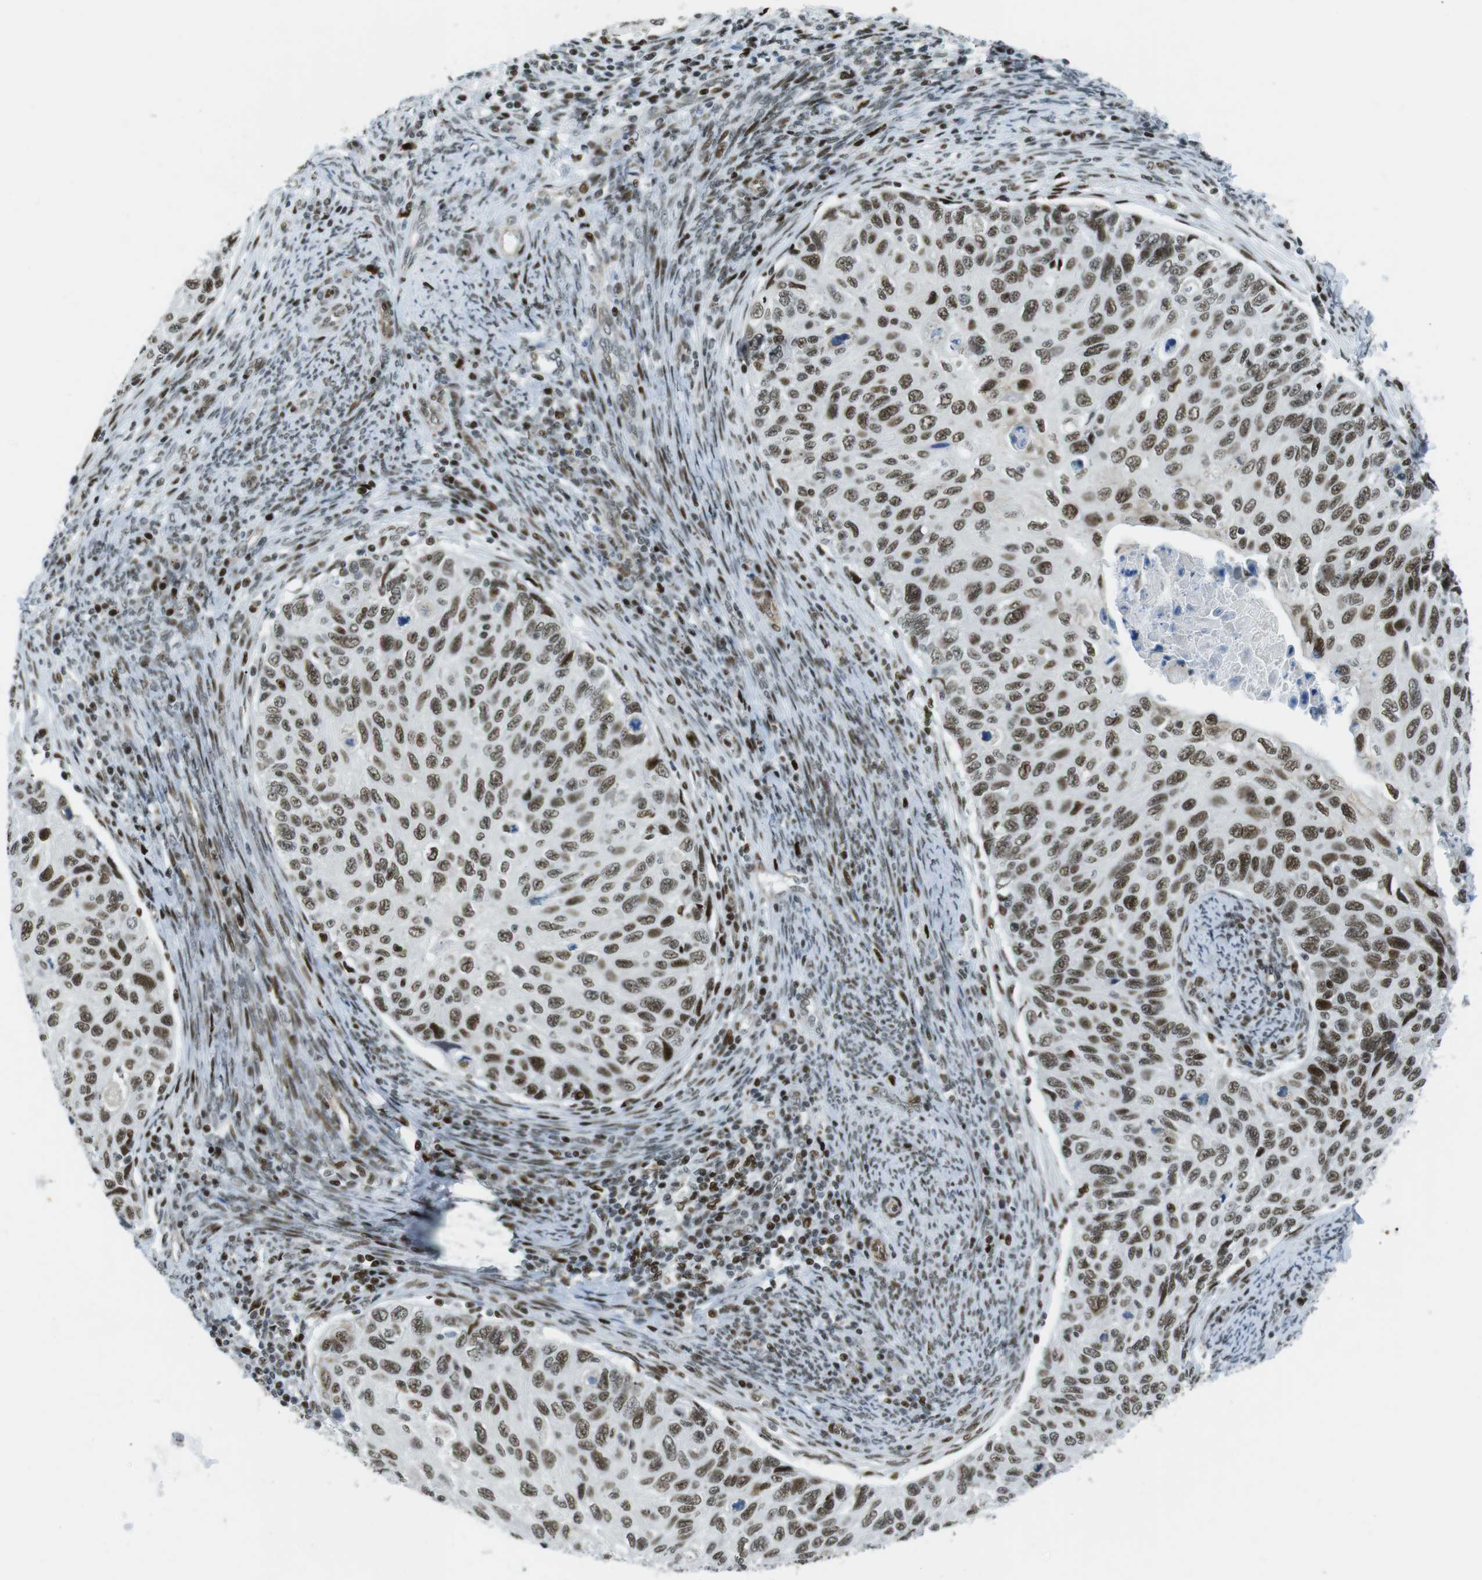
{"staining": {"intensity": "strong", "quantity": ">75%", "location": "nuclear"}, "tissue": "cervical cancer", "cell_type": "Tumor cells", "image_type": "cancer", "snomed": [{"axis": "morphology", "description": "Squamous cell carcinoma, NOS"}, {"axis": "topography", "description": "Cervix"}], "caption": "High-power microscopy captured an immunohistochemistry (IHC) histopathology image of cervical squamous cell carcinoma, revealing strong nuclear staining in approximately >75% of tumor cells.", "gene": "ARID1A", "patient": {"sex": "female", "age": 70}}